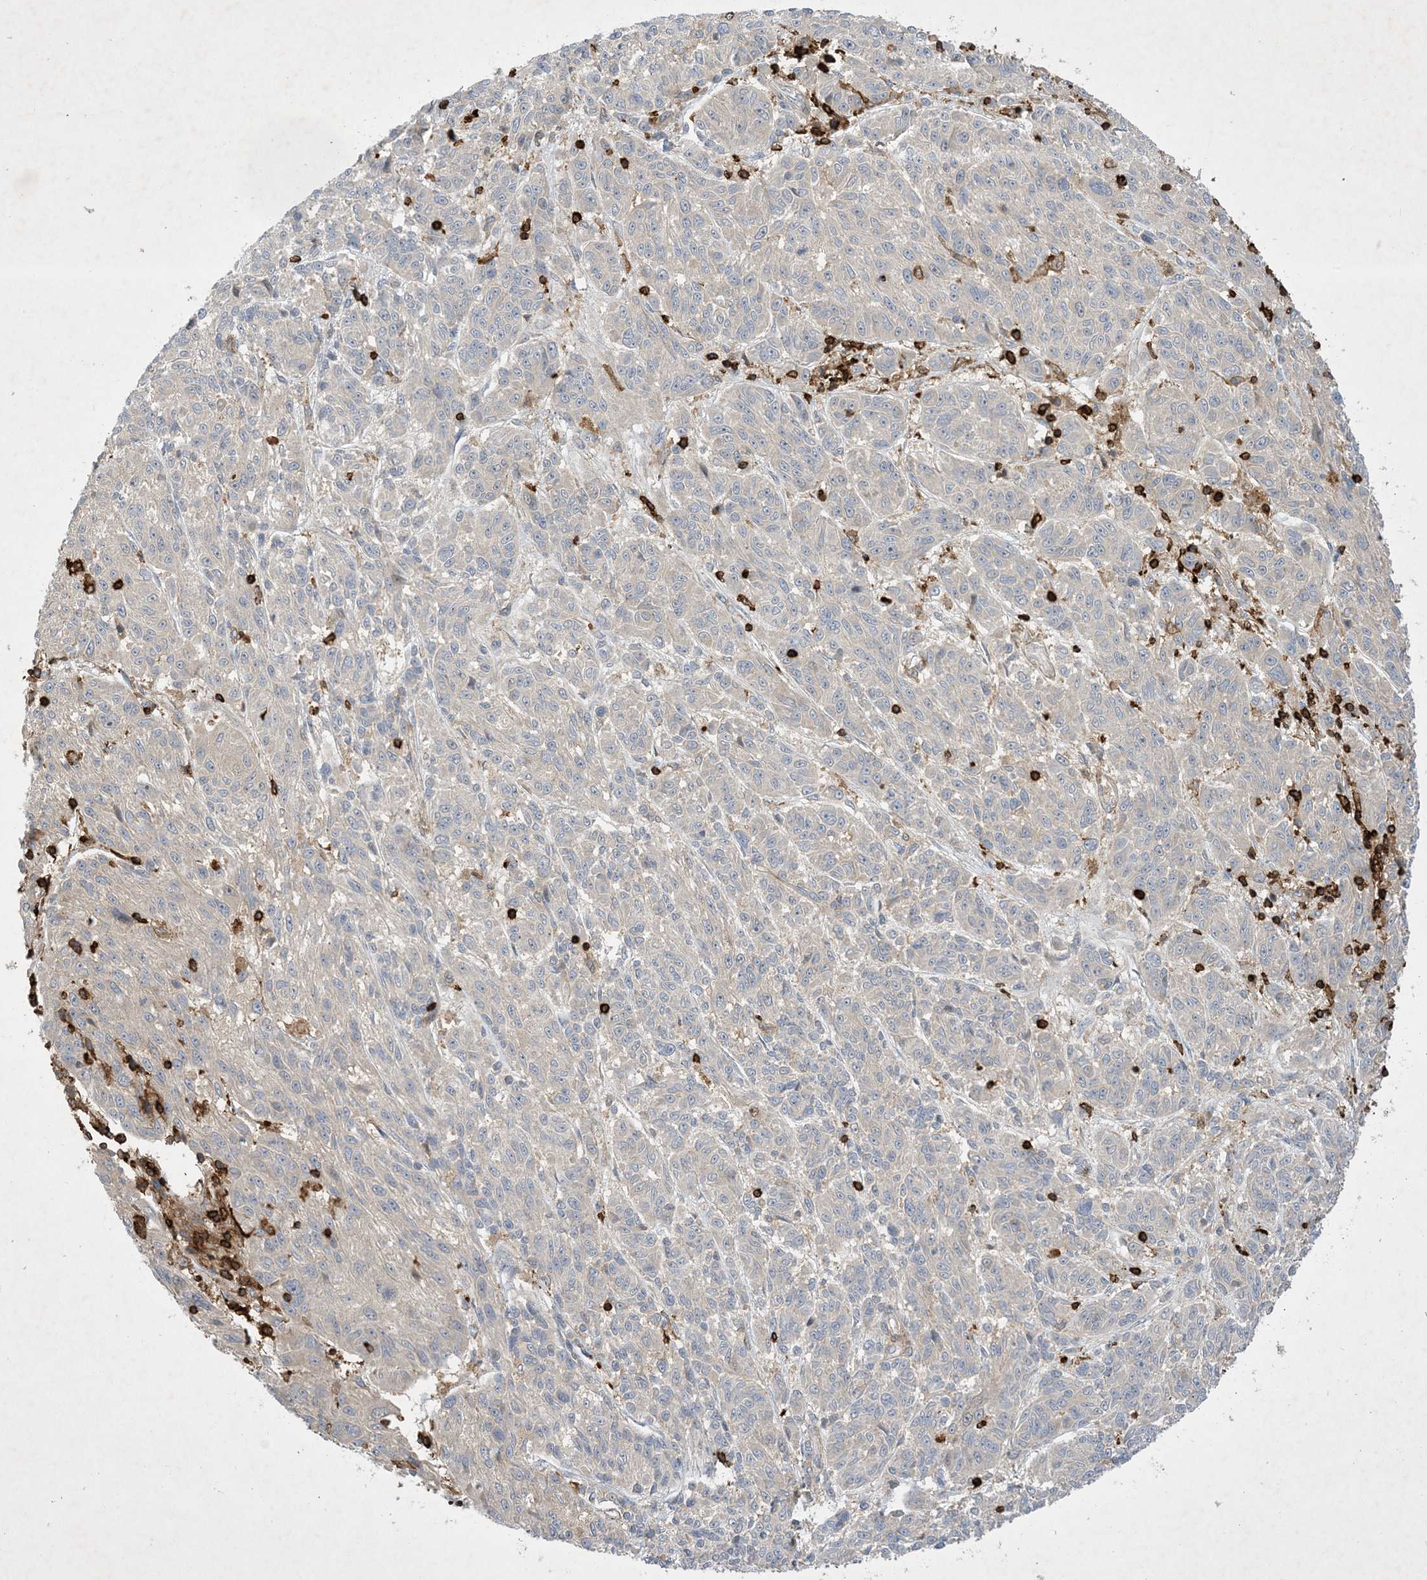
{"staining": {"intensity": "weak", "quantity": "<25%", "location": "cytoplasmic/membranous"}, "tissue": "melanoma", "cell_type": "Tumor cells", "image_type": "cancer", "snomed": [{"axis": "morphology", "description": "Malignant melanoma, NOS"}, {"axis": "topography", "description": "Skin"}], "caption": "High magnification brightfield microscopy of melanoma stained with DAB (3,3'-diaminobenzidine) (brown) and counterstained with hematoxylin (blue): tumor cells show no significant expression.", "gene": "AK9", "patient": {"sex": "male", "age": 53}}